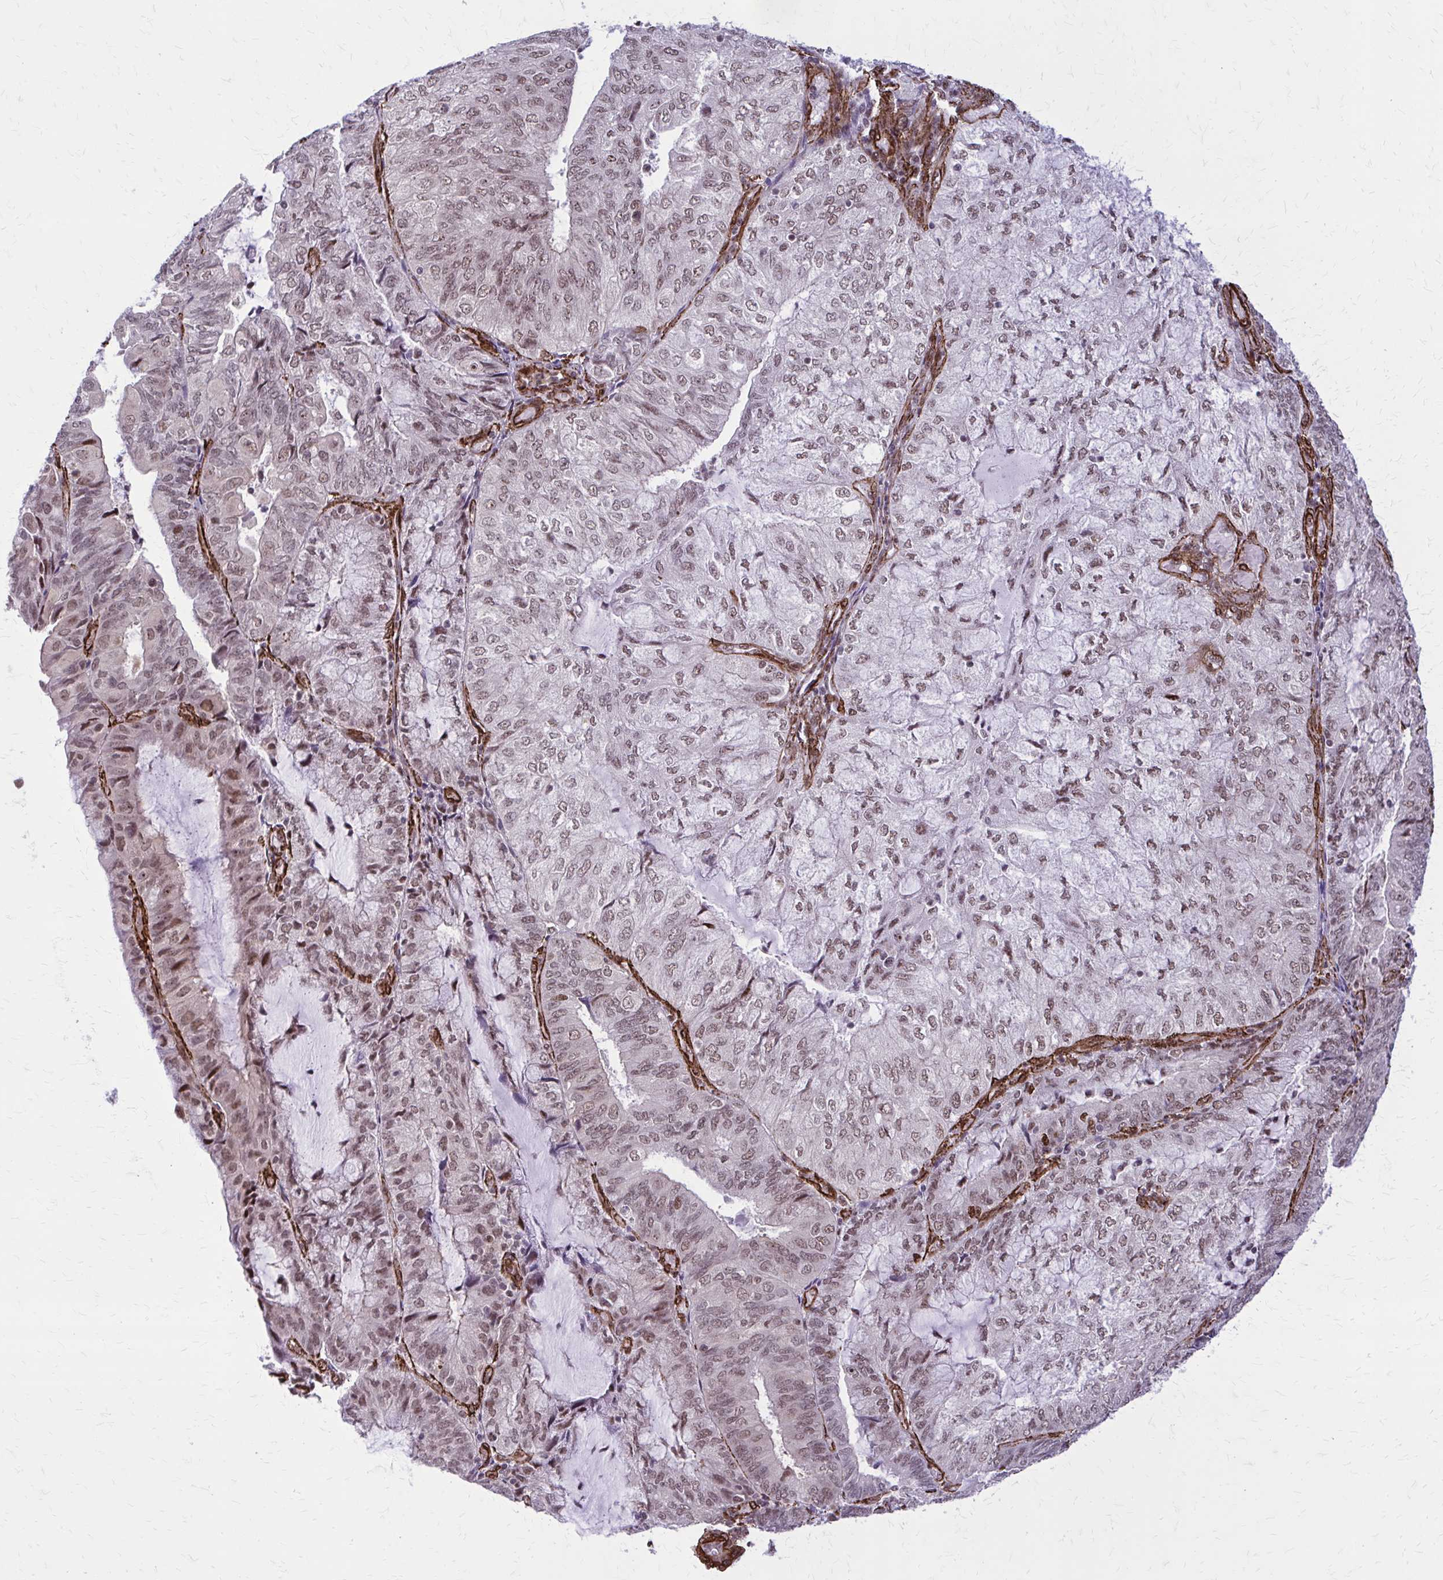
{"staining": {"intensity": "weak", "quantity": ">75%", "location": "nuclear"}, "tissue": "endometrial cancer", "cell_type": "Tumor cells", "image_type": "cancer", "snomed": [{"axis": "morphology", "description": "Adenocarcinoma, NOS"}, {"axis": "topography", "description": "Endometrium"}], "caption": "Immunohistochemistry staining of endometrial cancer, which displays low levels of weak nuclear staining in approximately >75% of tumor cells indicating weak nuclear protein positivity. The staining was performed using DAB (3,3'-diaminobenzidine) (brown) for protein detection and nuclei were counterstained in hematoxylin (blue).", "gene": "NRBF2", "patient": {"sex": "female", "age": 81}}